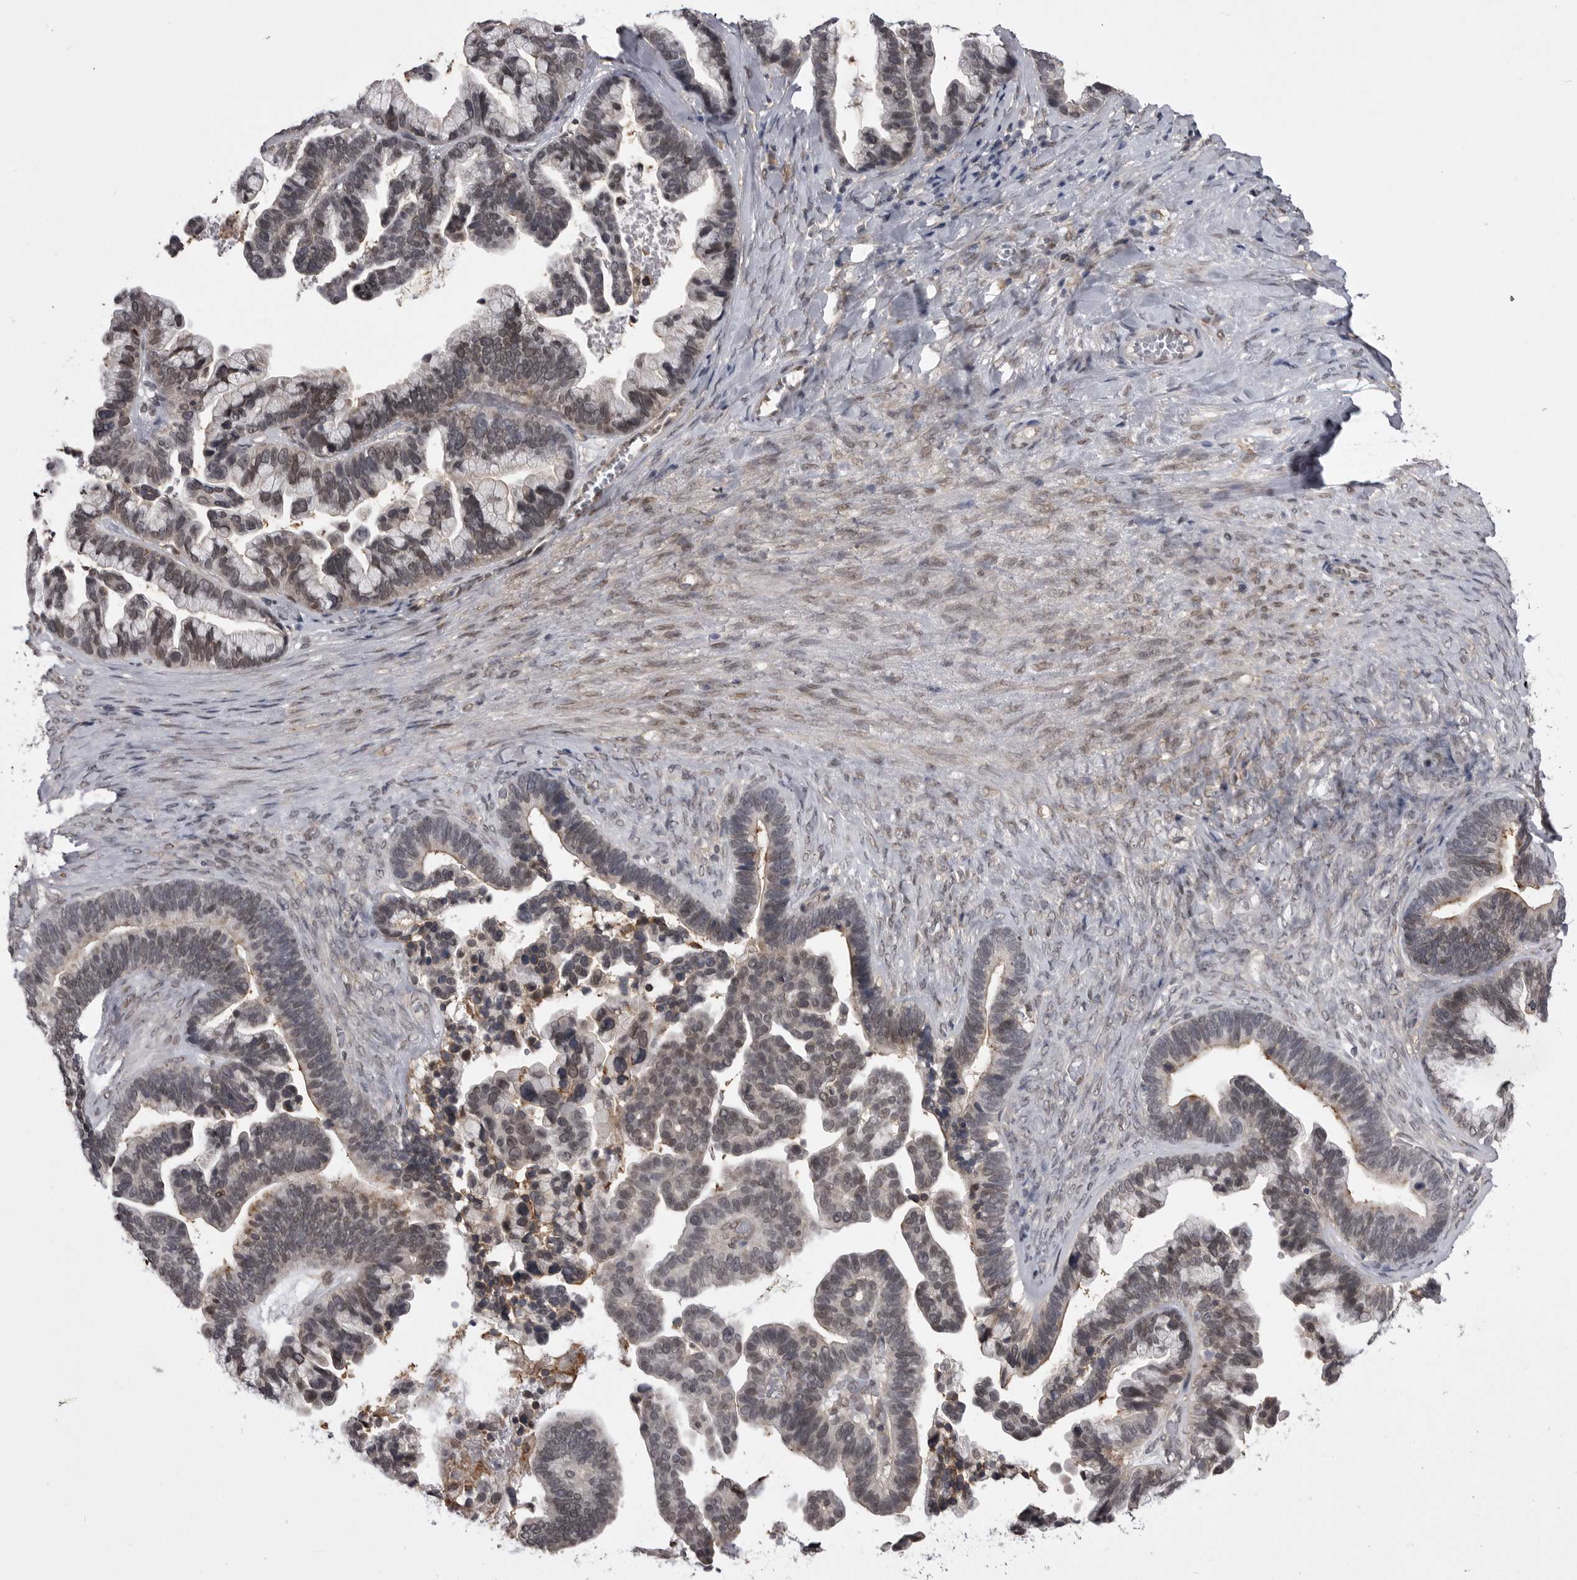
{"staining": {"intensity": "weak", "quantity": "25%-75%", "location": "nuclear"}, "tissue": "ovarian cancer", "cell_type": "Tumor cells", "image_type": "cancer", "snomed": [{"axis": "morphology", "description": "Cystadenocarcinoma, serous, NOS"}, {"axis": "topography", "description": "Ovary"}], "caption": "Immunohistochemical staining of ovarian cancer (serous cystadenocarcinoma) reveals weak nuclear protein staining in about 25%-75% of tumor cells.", "gene": "ABL1", "patient": {"sex": "female", "age": 56}}